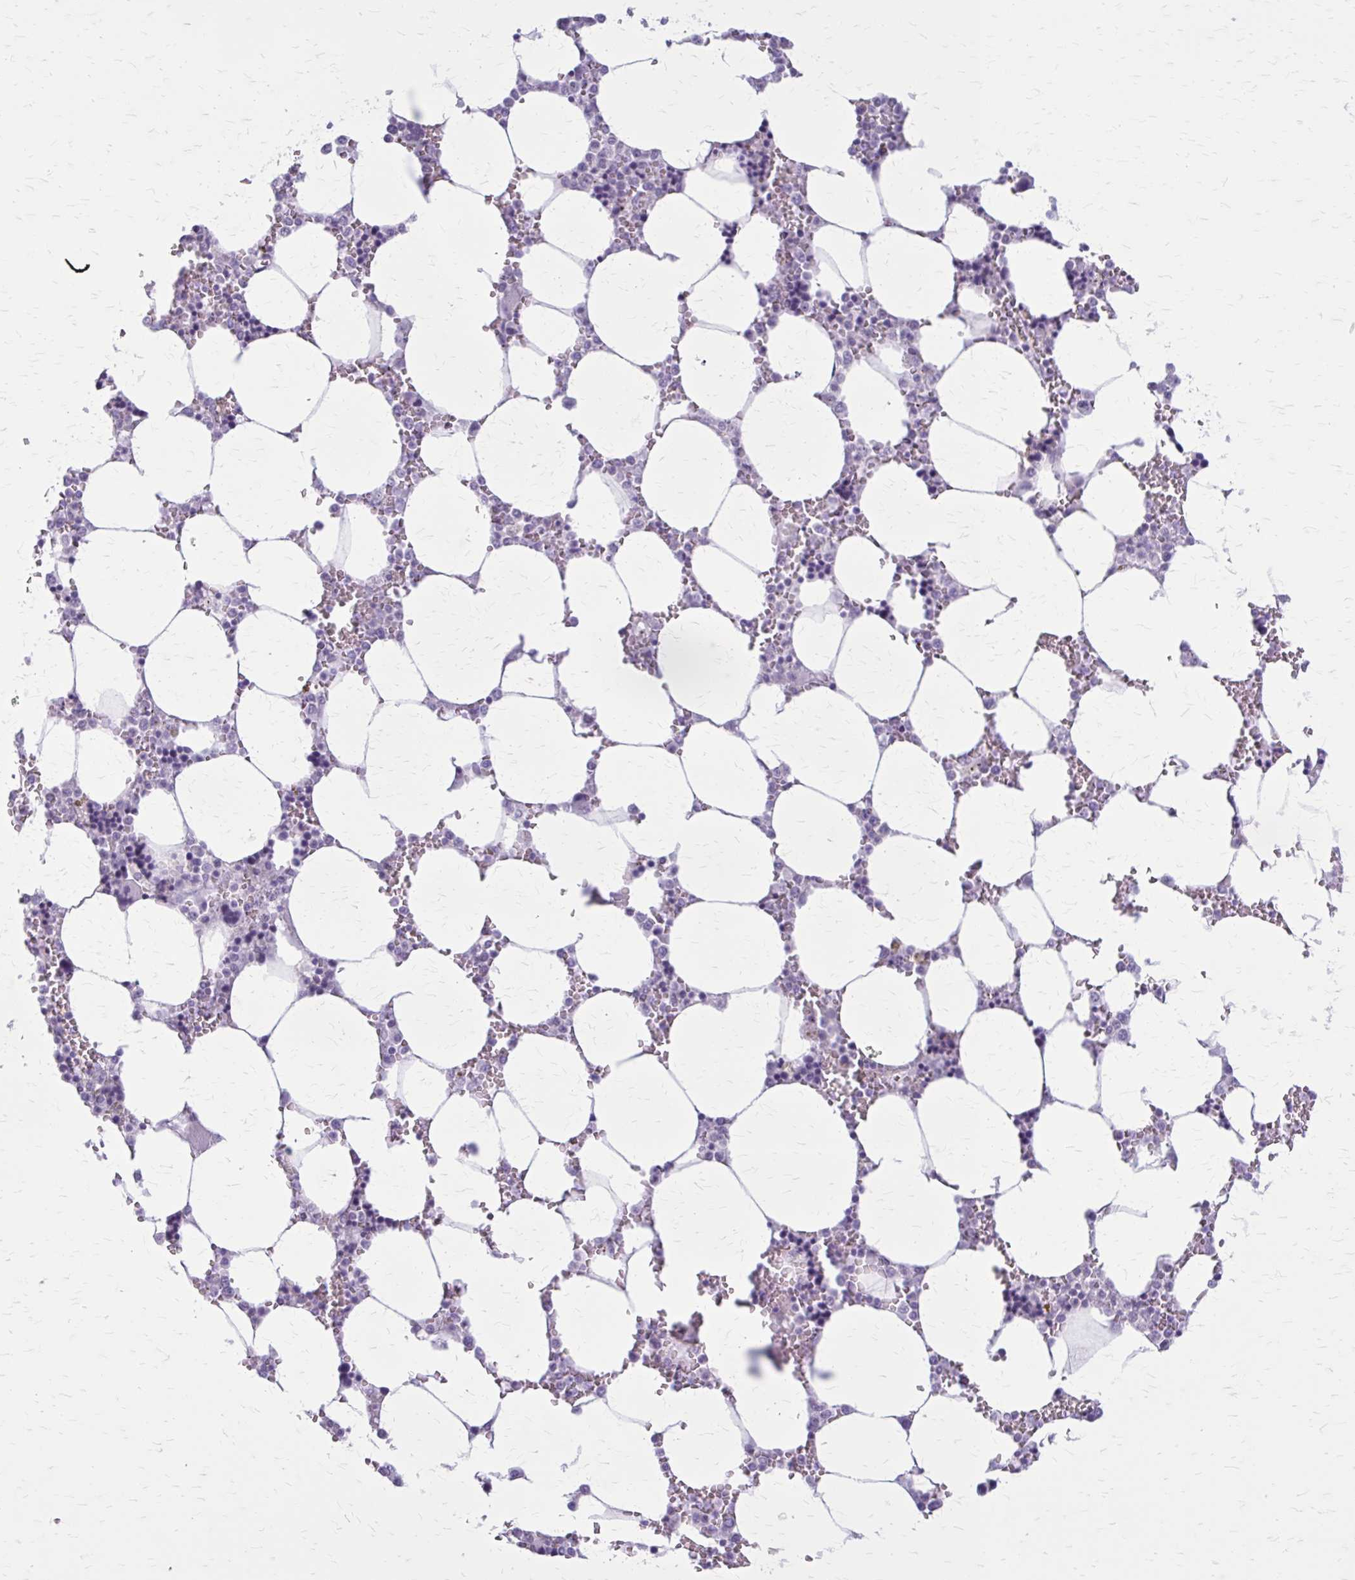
{"staining": {"intensity": "negative", "quantity": "none", "location": "none"}, "tissue": "bone marrow", "cell_type": "Hematopoietic cells", "image_type": "normal", "snomed": [{"axis": "morphology", "description": "Normal tissue, NOS"}, {"axis": "topography", "description": "Bone marrow"}], "caption": "High power microscopy histopathology image of an immunohistochemistry (IHC) photomicrograph of unremarkable bone marrow, revealing no significant expression in hematopoietic cells.", "gene": "GAD1", "patient": {"sex": "male", "age": 64}}